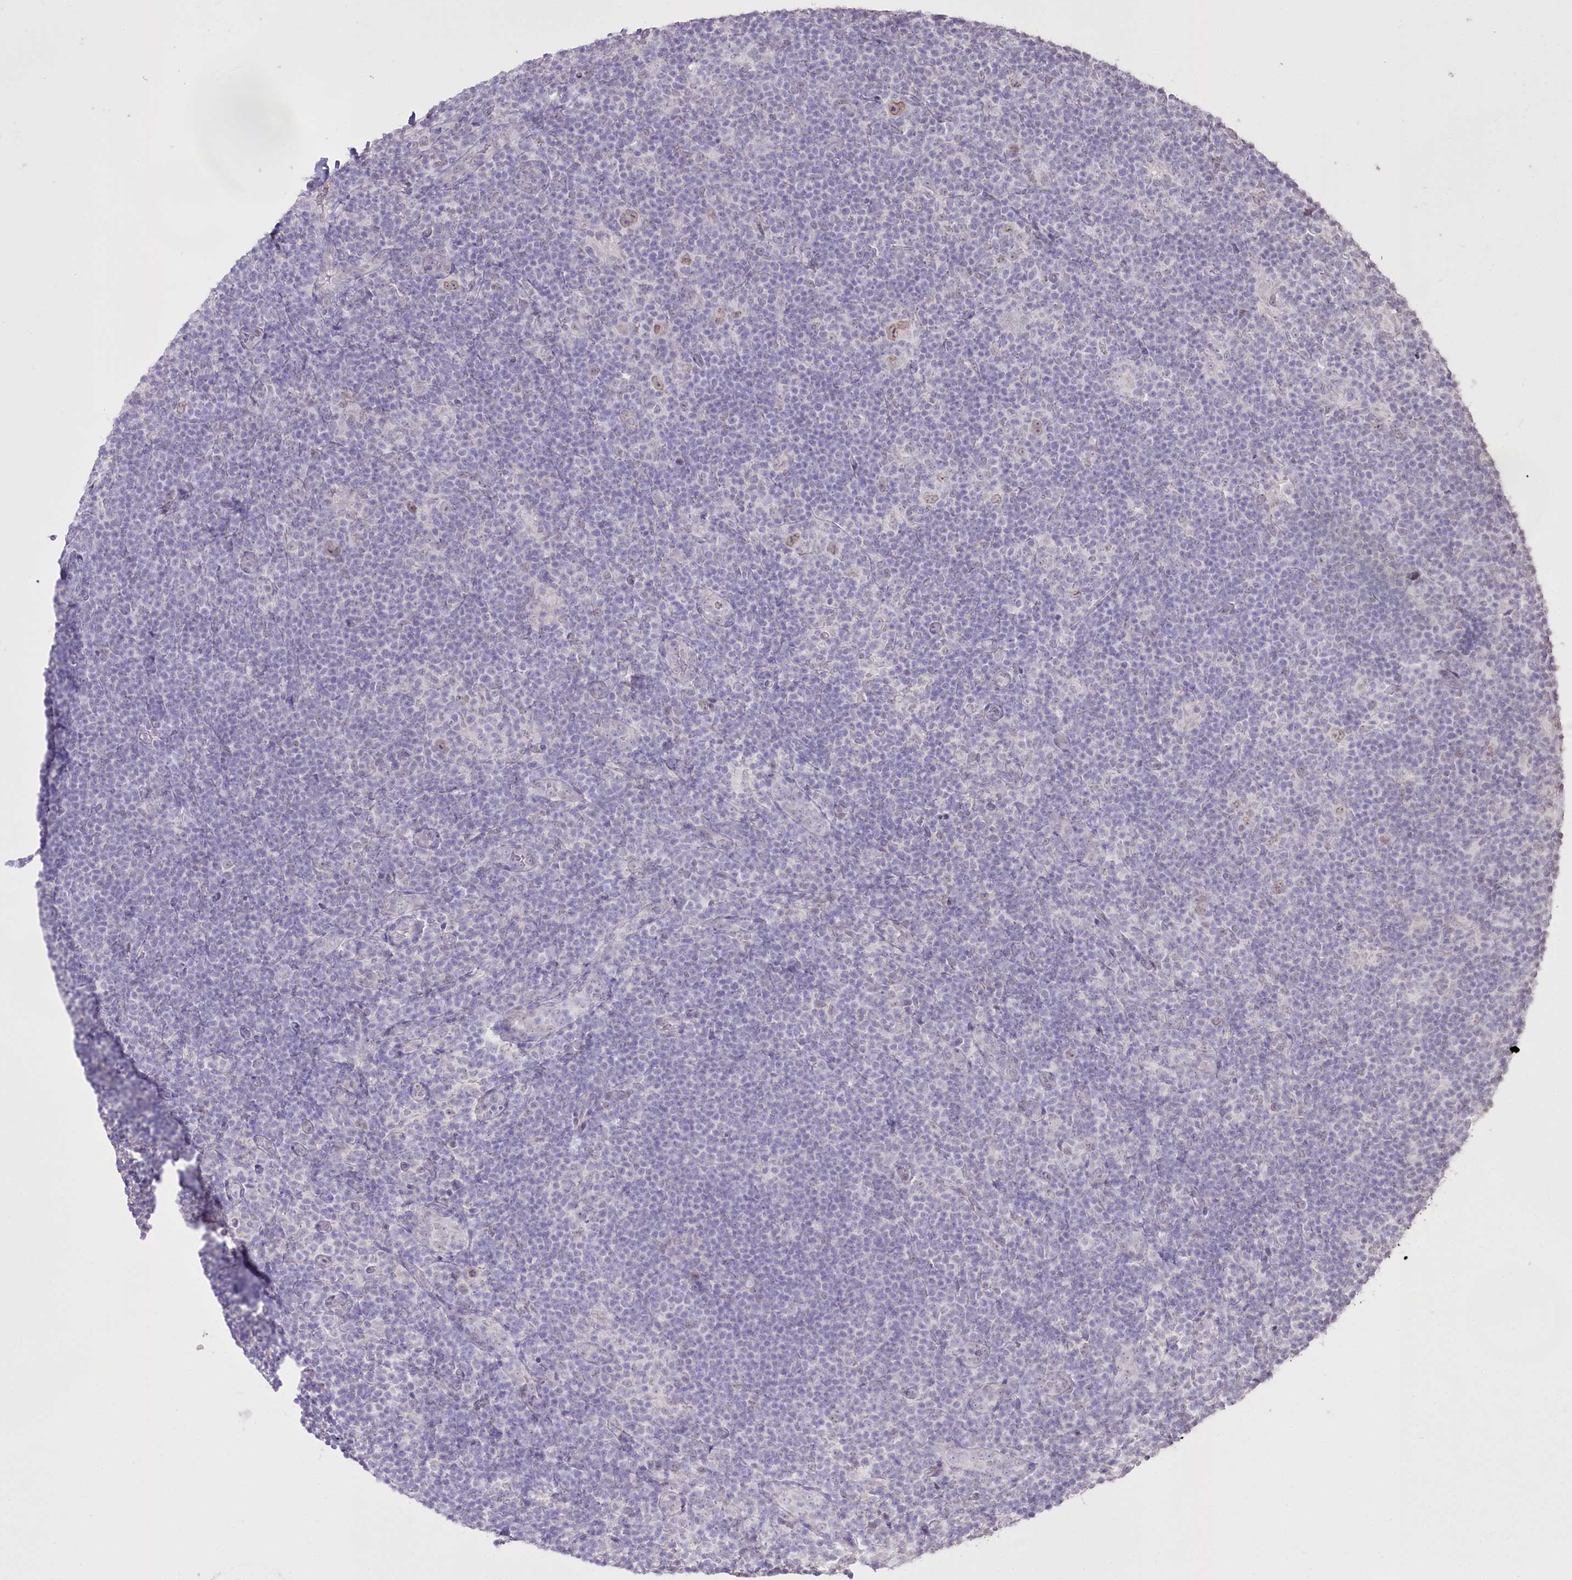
{"staining": {"intensity": "weak", "quantity": "25%-75%", "location": "nuclear"}, "tissue": "lymphoma", "cell_type": "Tumor cells", "image_type": "cancer", "snomed": [{"axis": "morphology", "description": "Hodgkin's disease, NOS"}, {"axis": "topography", "description": "Lymph node"}], "caption": "Protein staining shows weak nuclear staining in about 25%-75% of tumor cells in Hodgkin's disease.", "gene": "SLC39A10", "patient": {"sex": "female", "age": 57}}